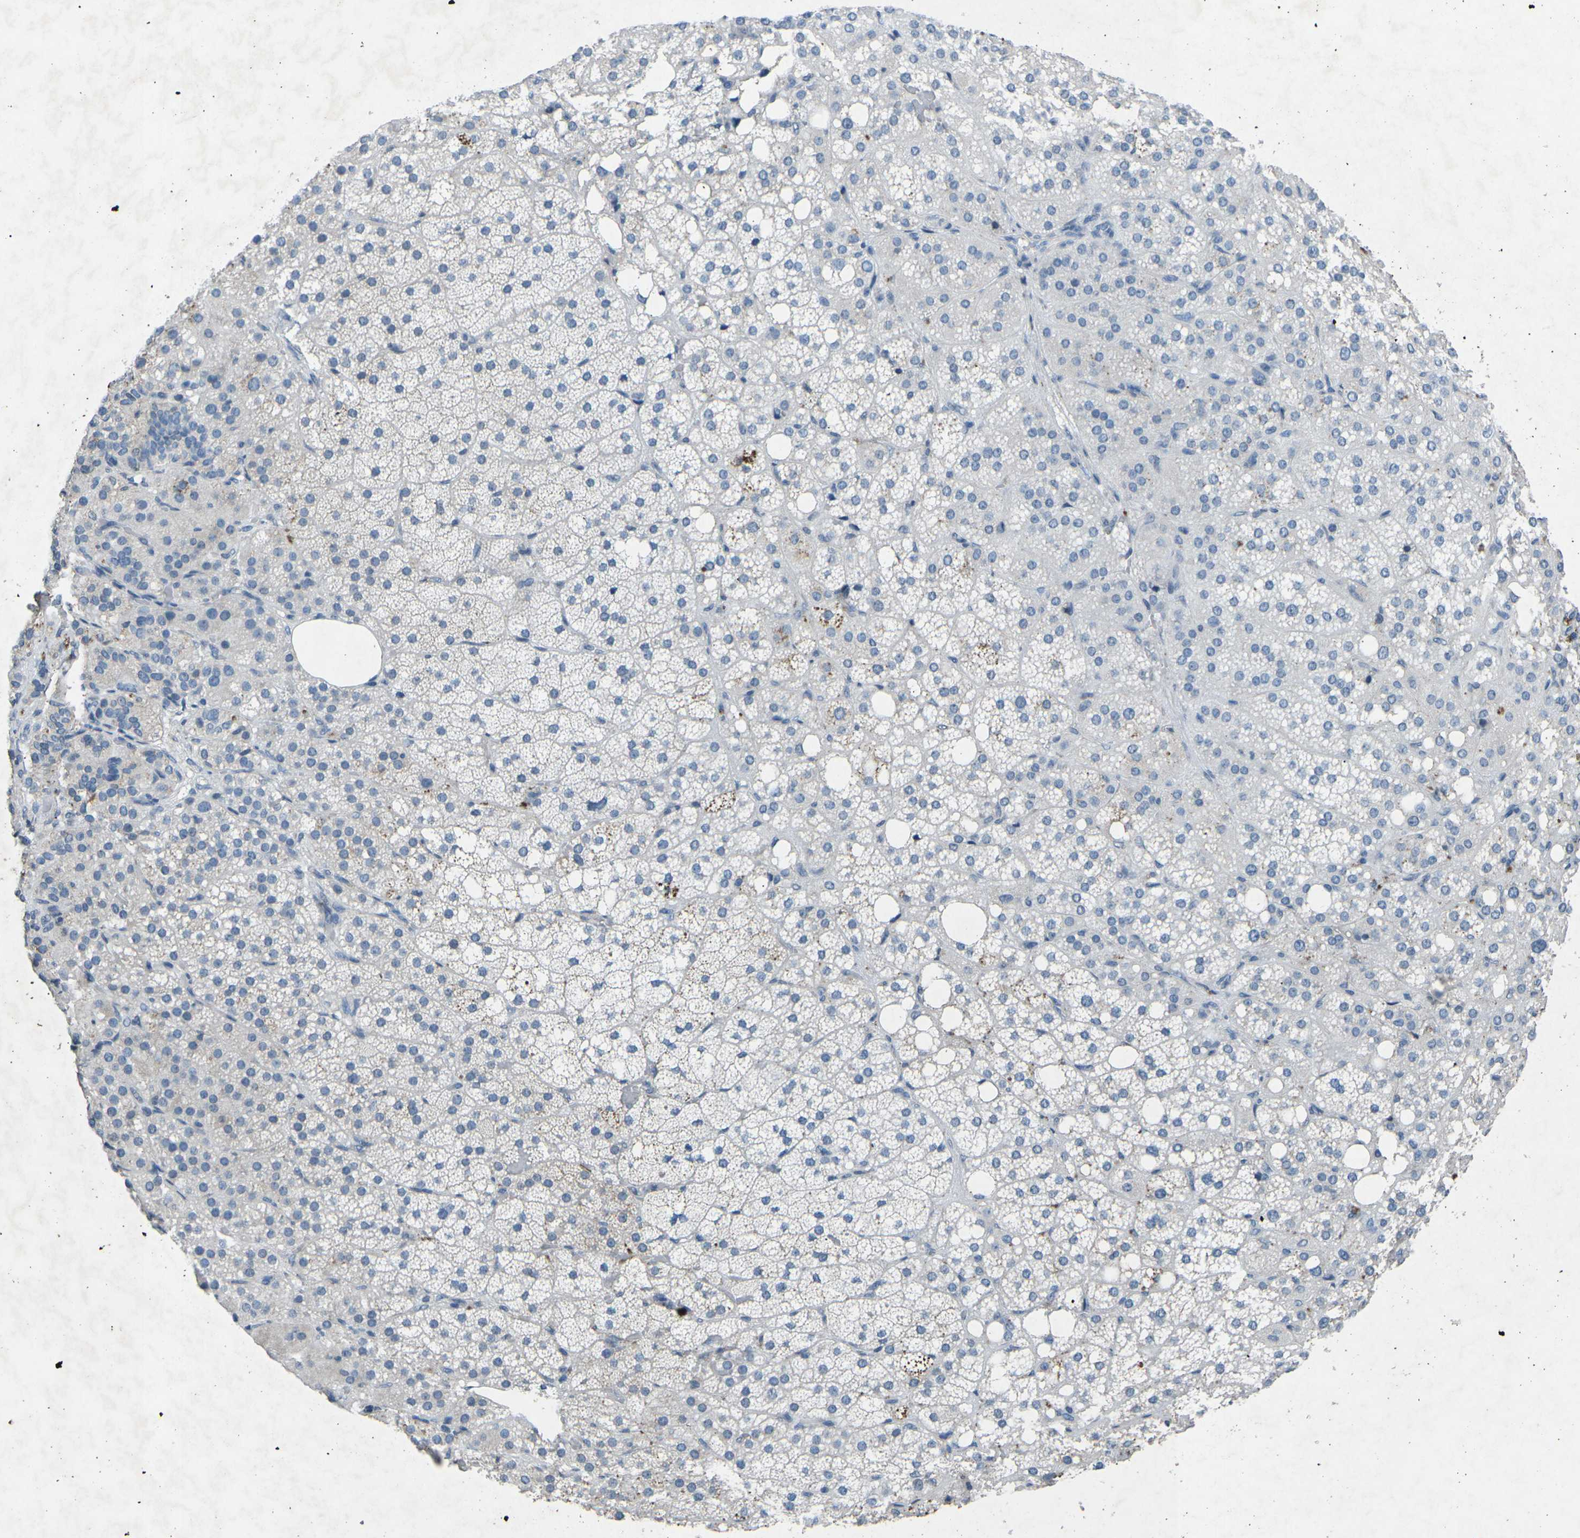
{"staining": {"intensity": "moderate", "quantity": "<25%", "location": "cytoplasmic/membranous"}, "tissue": "adrenal gland", "cell_type": "Glandular cells", "image_type": "normal", "snomed": [{"axis": "morphology", "description": "Normal tissue, NOS"}, {"axis": "topography", "description": "Adrenal gland"}], "caption": "Brown immunohistochemical staining in unremarkable adrenal gland reveals moderate cytoplasmic/membranous expression in about <25% of glandular cells. (DAB (3,3'-diaminobenzidine) IHC with brightfield microscopy, high magnification).", "gene": "A1BG", "patient": {"sex": "female", "age": 59}}